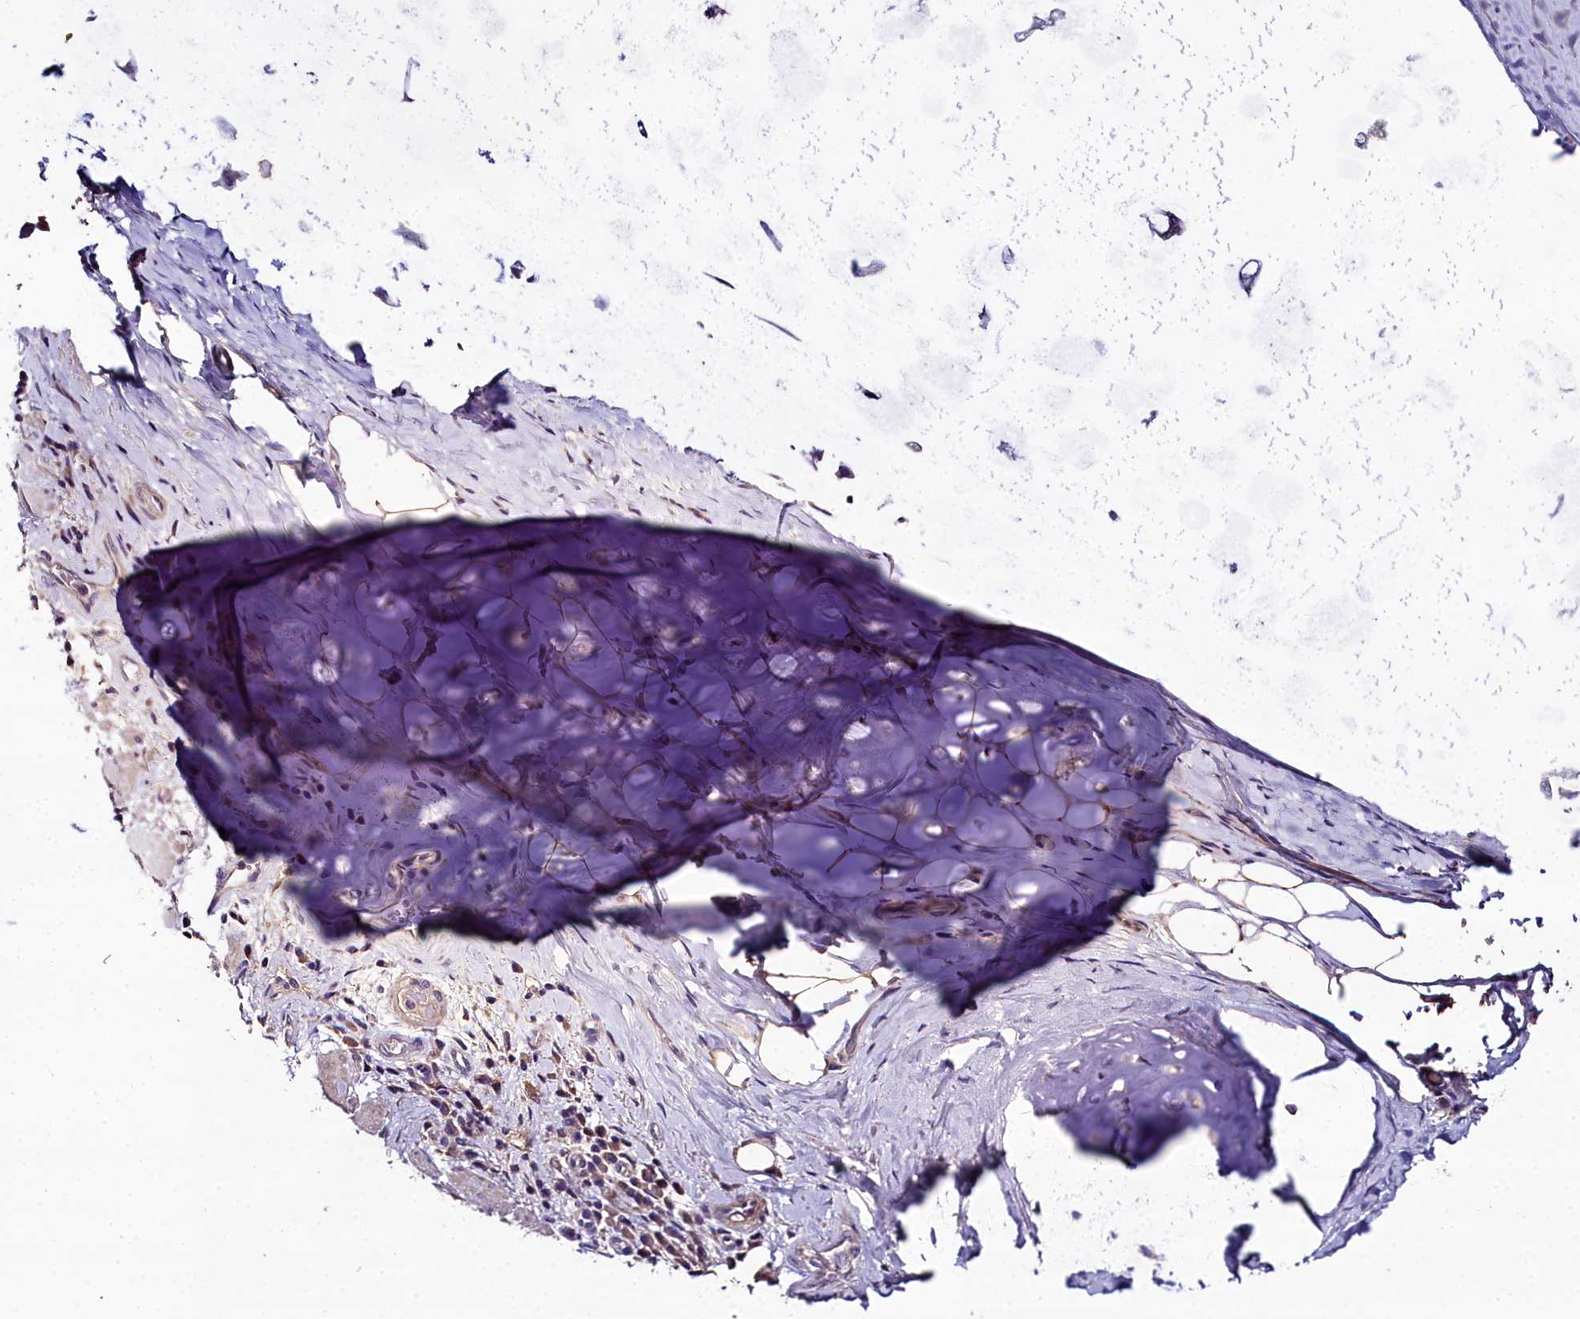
{"staining": {"intensity": "moderate", "quantity": "25%-75%", "location": "cytoplasmic/membranous"}, "tissue": "adipose tissue", "cell_type": "Adipocytes", "image_type": "normal", "snomed": [{"axis": "morphology", "description": "Normal tissue, NOS"}, {"axis": "morphology", "description": "Squamous cell carcinoma, NOS"}, {"axis": "topography", "description": "Bronchus"}, {"axis": "topography", "description": "Lung"}], "caption": "Human adipose tissue stained for a protein (brown) displays moderate cytoplasmic/membranous positive staining in about 25%-75% of adipocytes.", "gene": "NT5M", "patient": {"sex": "male", "age": 64}}